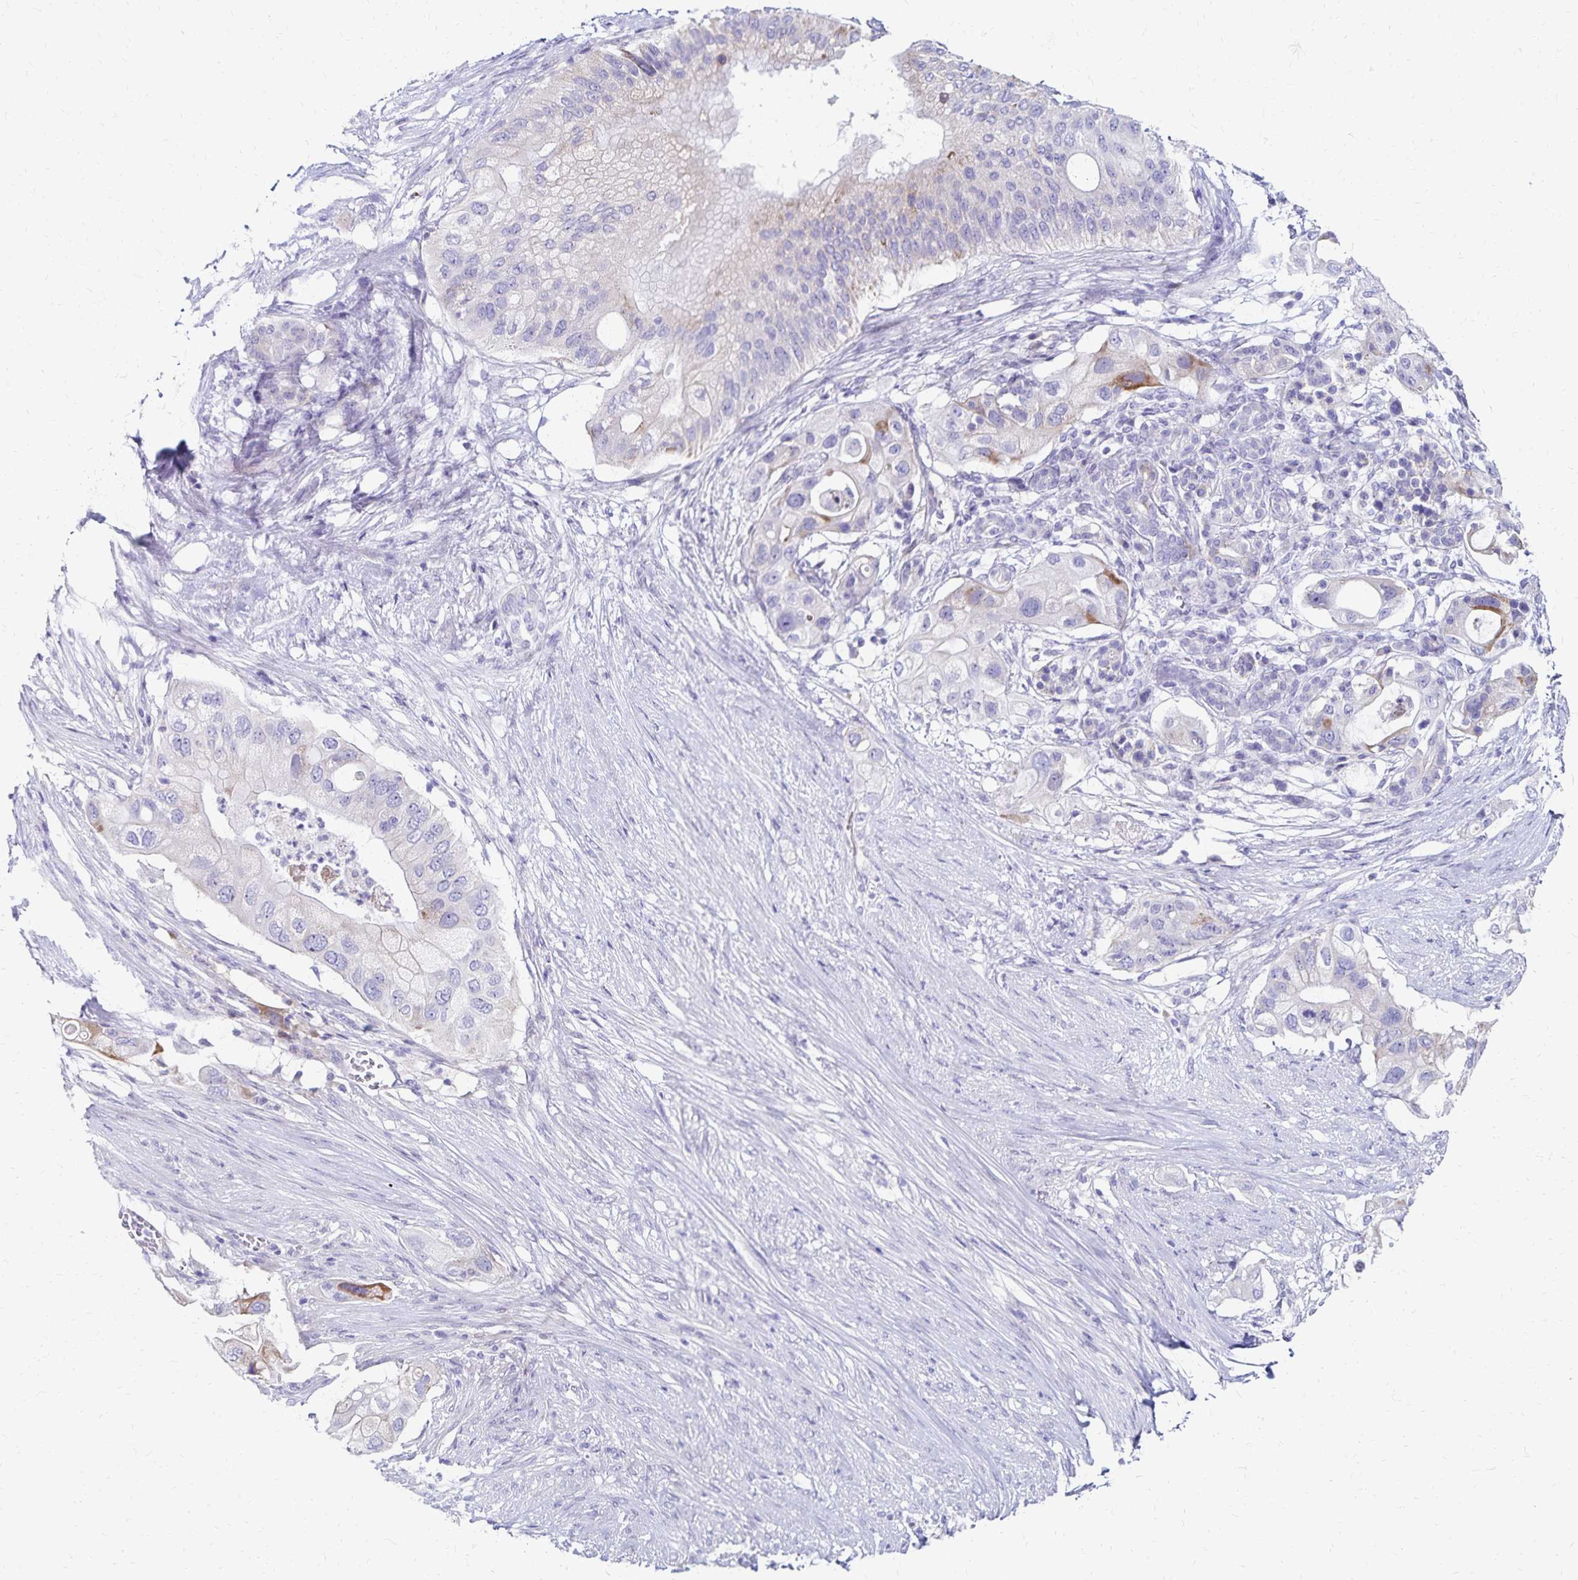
{"staining": {"intensity": "moderate", "quantity": "<25%", "location": "cytoplasmic/membranous"}, "tissue": "pancreatic cancer", "cell_type": "Tumor cells", "image_type": "cancer", "snomed": [{"axis": "morphology", "description": "Adenocarcinoma, NOS"}, {"axis": "topography", "description": "Pancreas"}], "caption": "High-power microscopy captured an IHC image of pancreatic cancer (adenocarcinoma), revealing moderate cytoplasmic/membranous expression in about <25% of tumor cells.", "gene": "NECAP1", "patient": {"sex": "female", "age": 72}}